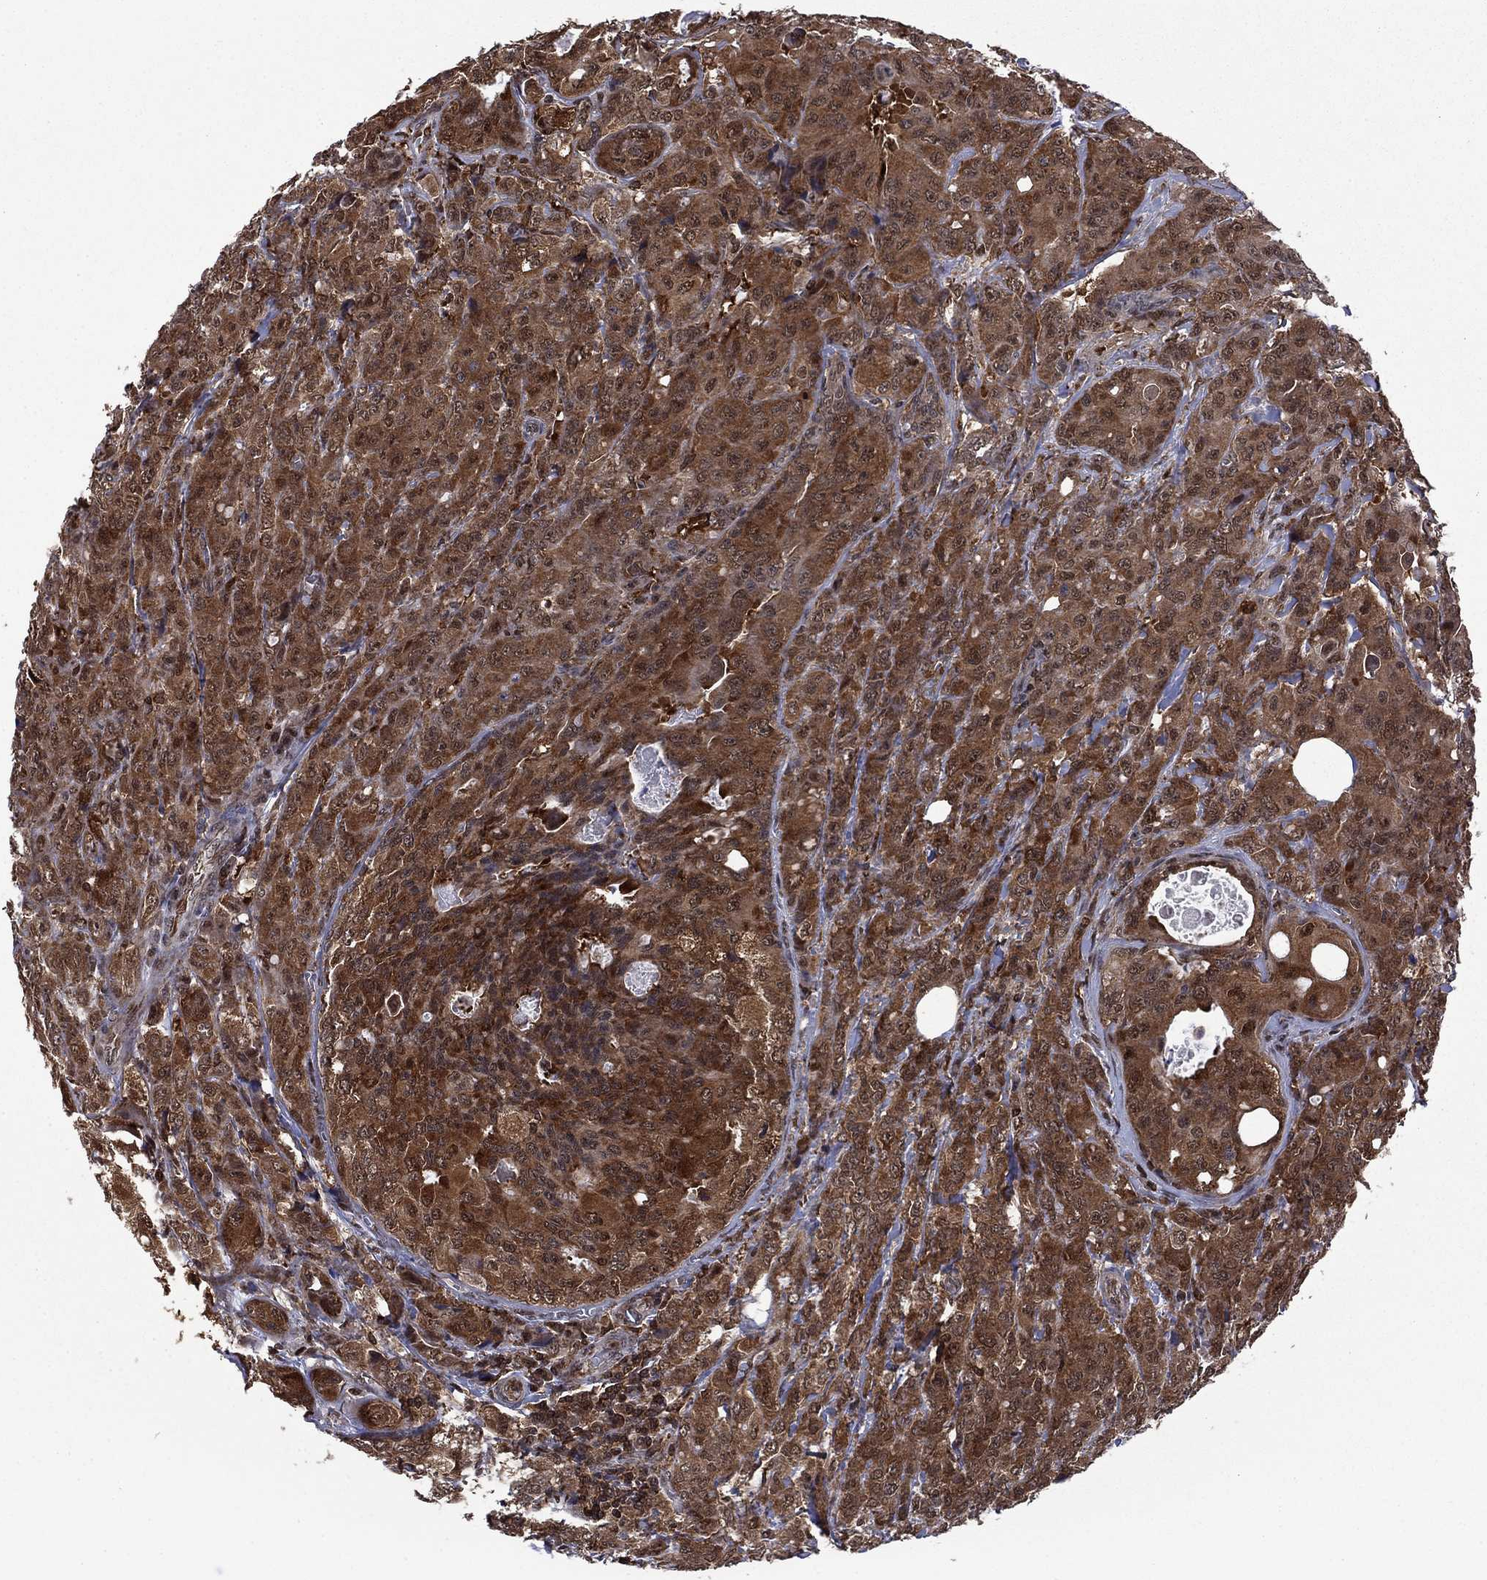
{"staining": {"intensity": "moderate", "quantity": ">75%", "location": "cytoplasmic/membranous"}, "tissue": "breast cancer", "cell_type": "Tumor cells", "image_type": "cancer", "snomed": [{"axis": "morphology", "description": "Duct carcinoma"}, {"axis": "topography", "description": "Breast"}], "caption": "Tumor cells display medium levels of moderate cytoplasmic/membranous expression in about >75% of cells in invasive ductal carcinoma (breast). The staining is performed using DAB brown chromogen to label protein expression. The nuclei are counter-stained blue using hematoxylin.", "gene": "PSMD2", "patient": {"sex": "female", "age": 43}}